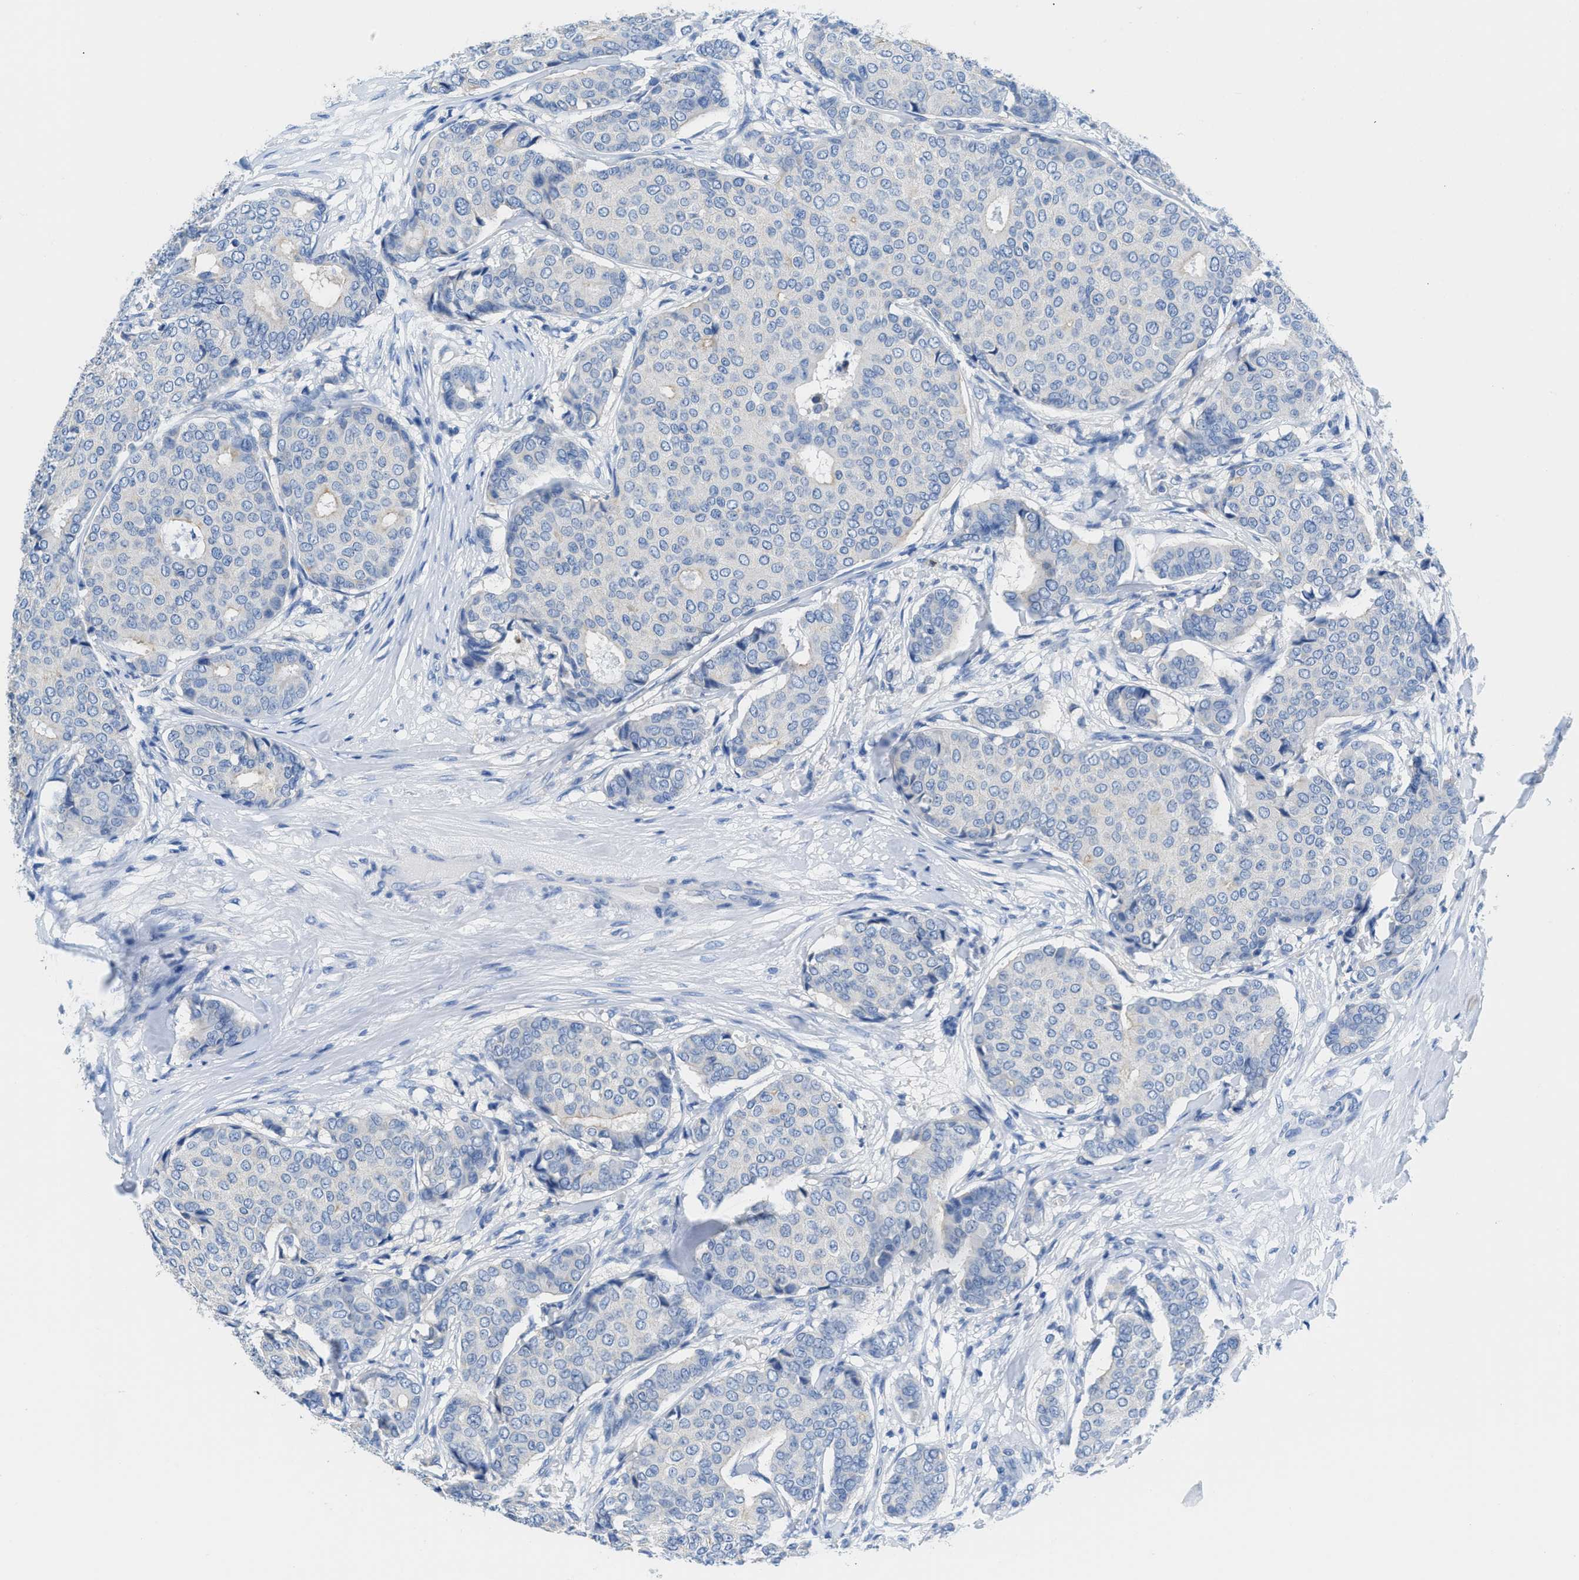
{"staining": {"intensity": "negative", "quantity": "none", "location": "none"}, "tissue": "breast cancer", "cell_type": "Tumor cells", "image_type": "cancer", "snomed": [{"axis": "morphology", "description": "Duct carcinoma"}, {"axis": "topography", "description": "Breast"}], "caption": "High magnification brightfield microscopy of breast invasive ductal carcinoma stained with DAB (brown) and counterstained with hematoxylin (blue): tumor cells show no significant staining.", "gene": "NEB", "patient": {"sex": "female", "age": 75}}